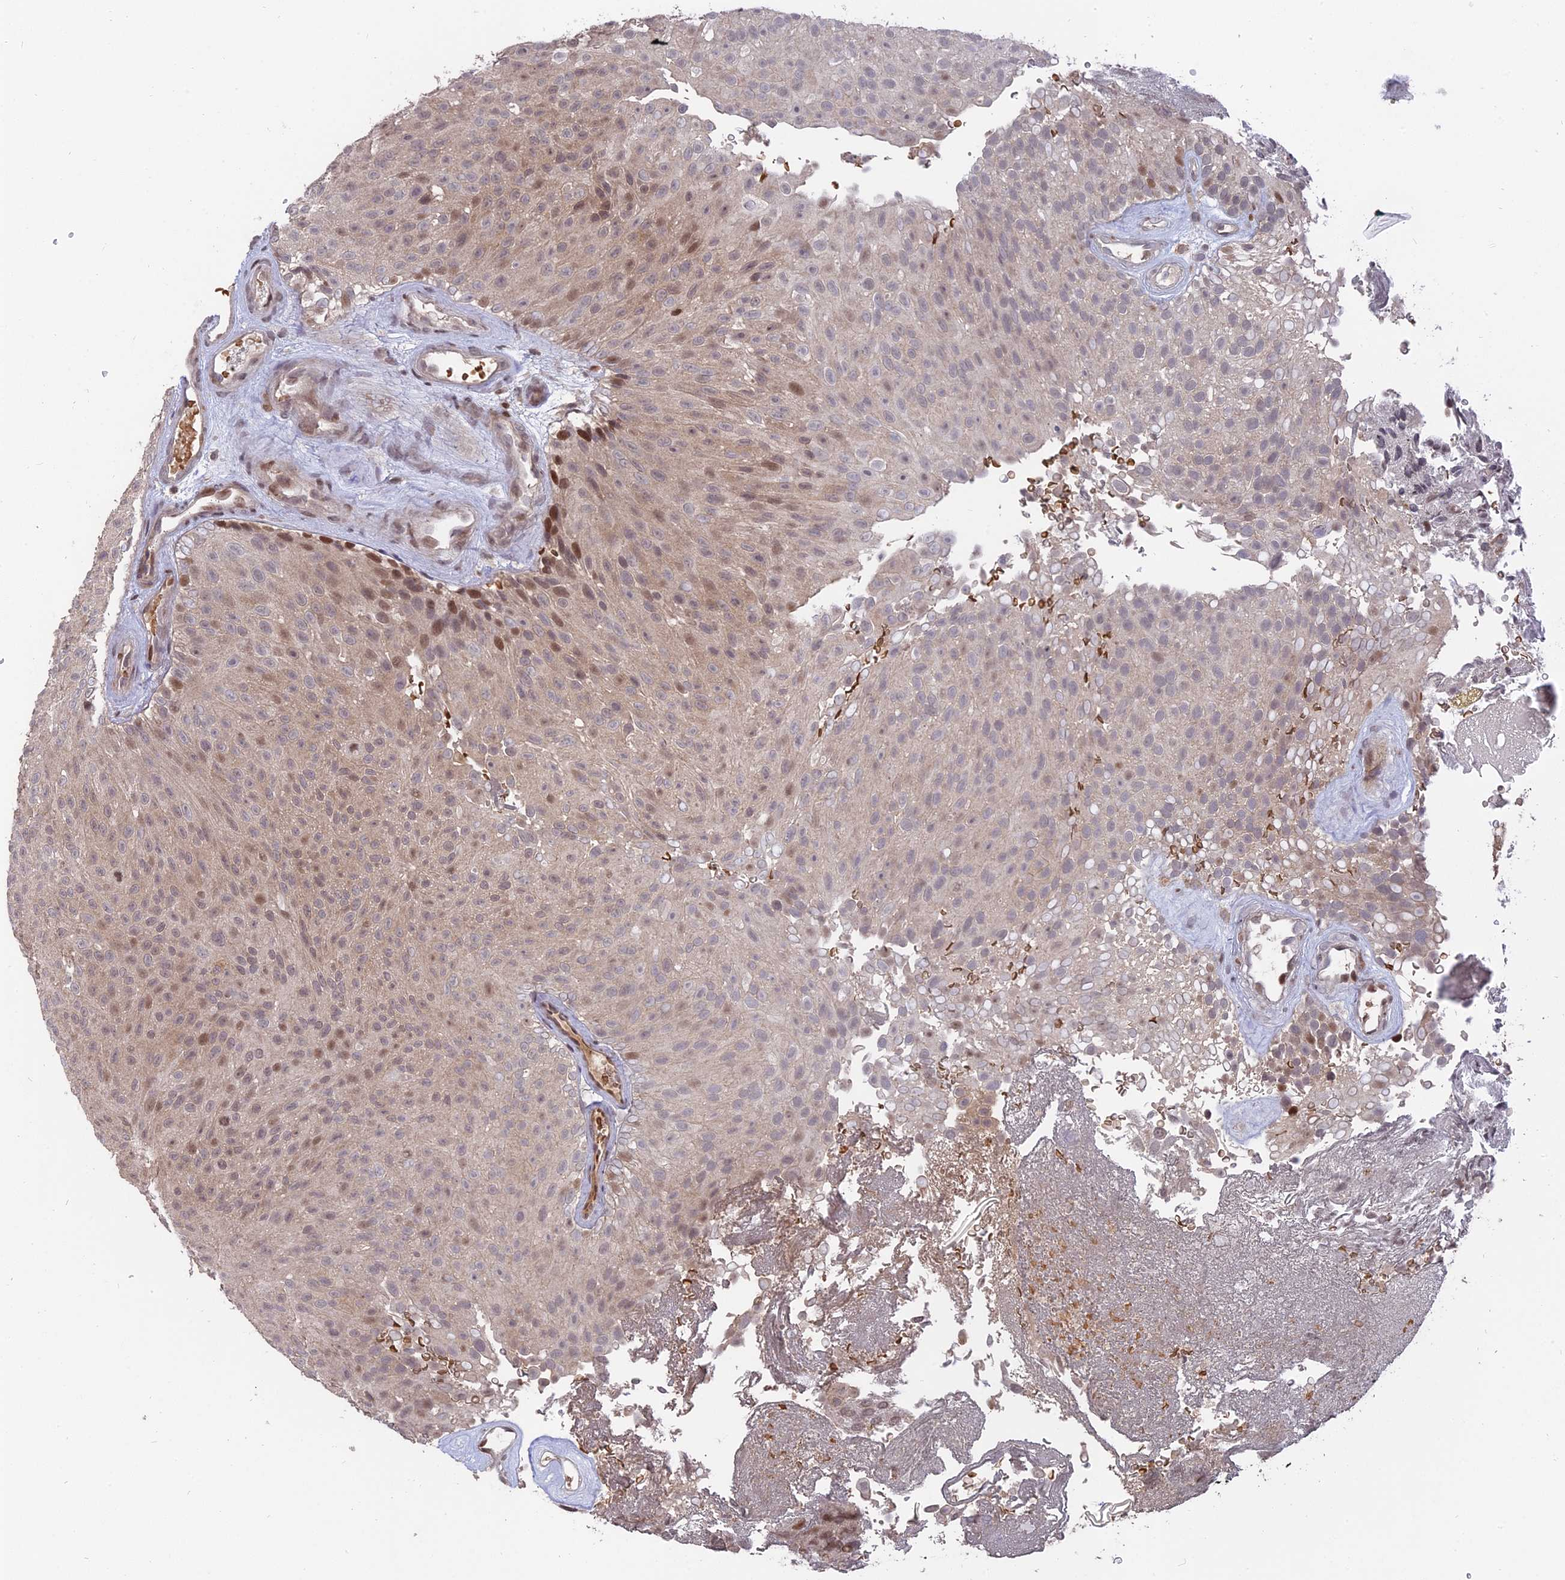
{"staining": {"intensity": "moderate", "quantity": "25%-75%", "location": "nuclear"}, "tissue": "urothelial cancer", "cell_type": "Tumor cells", "image_type": "cancer", "snomed": [{"axis": "morphology", "description": "Urothelial carcinoma, Low grade"}, {"axis": "topography", "description": "Urinary bladder"}], "caption": "Low-grade urothelial carcinoma stained for a protein shows moderate nuclear positivity in tumor cells.", "gene": "NR1H3", "patient": {"sex": "male", "age": 78}}